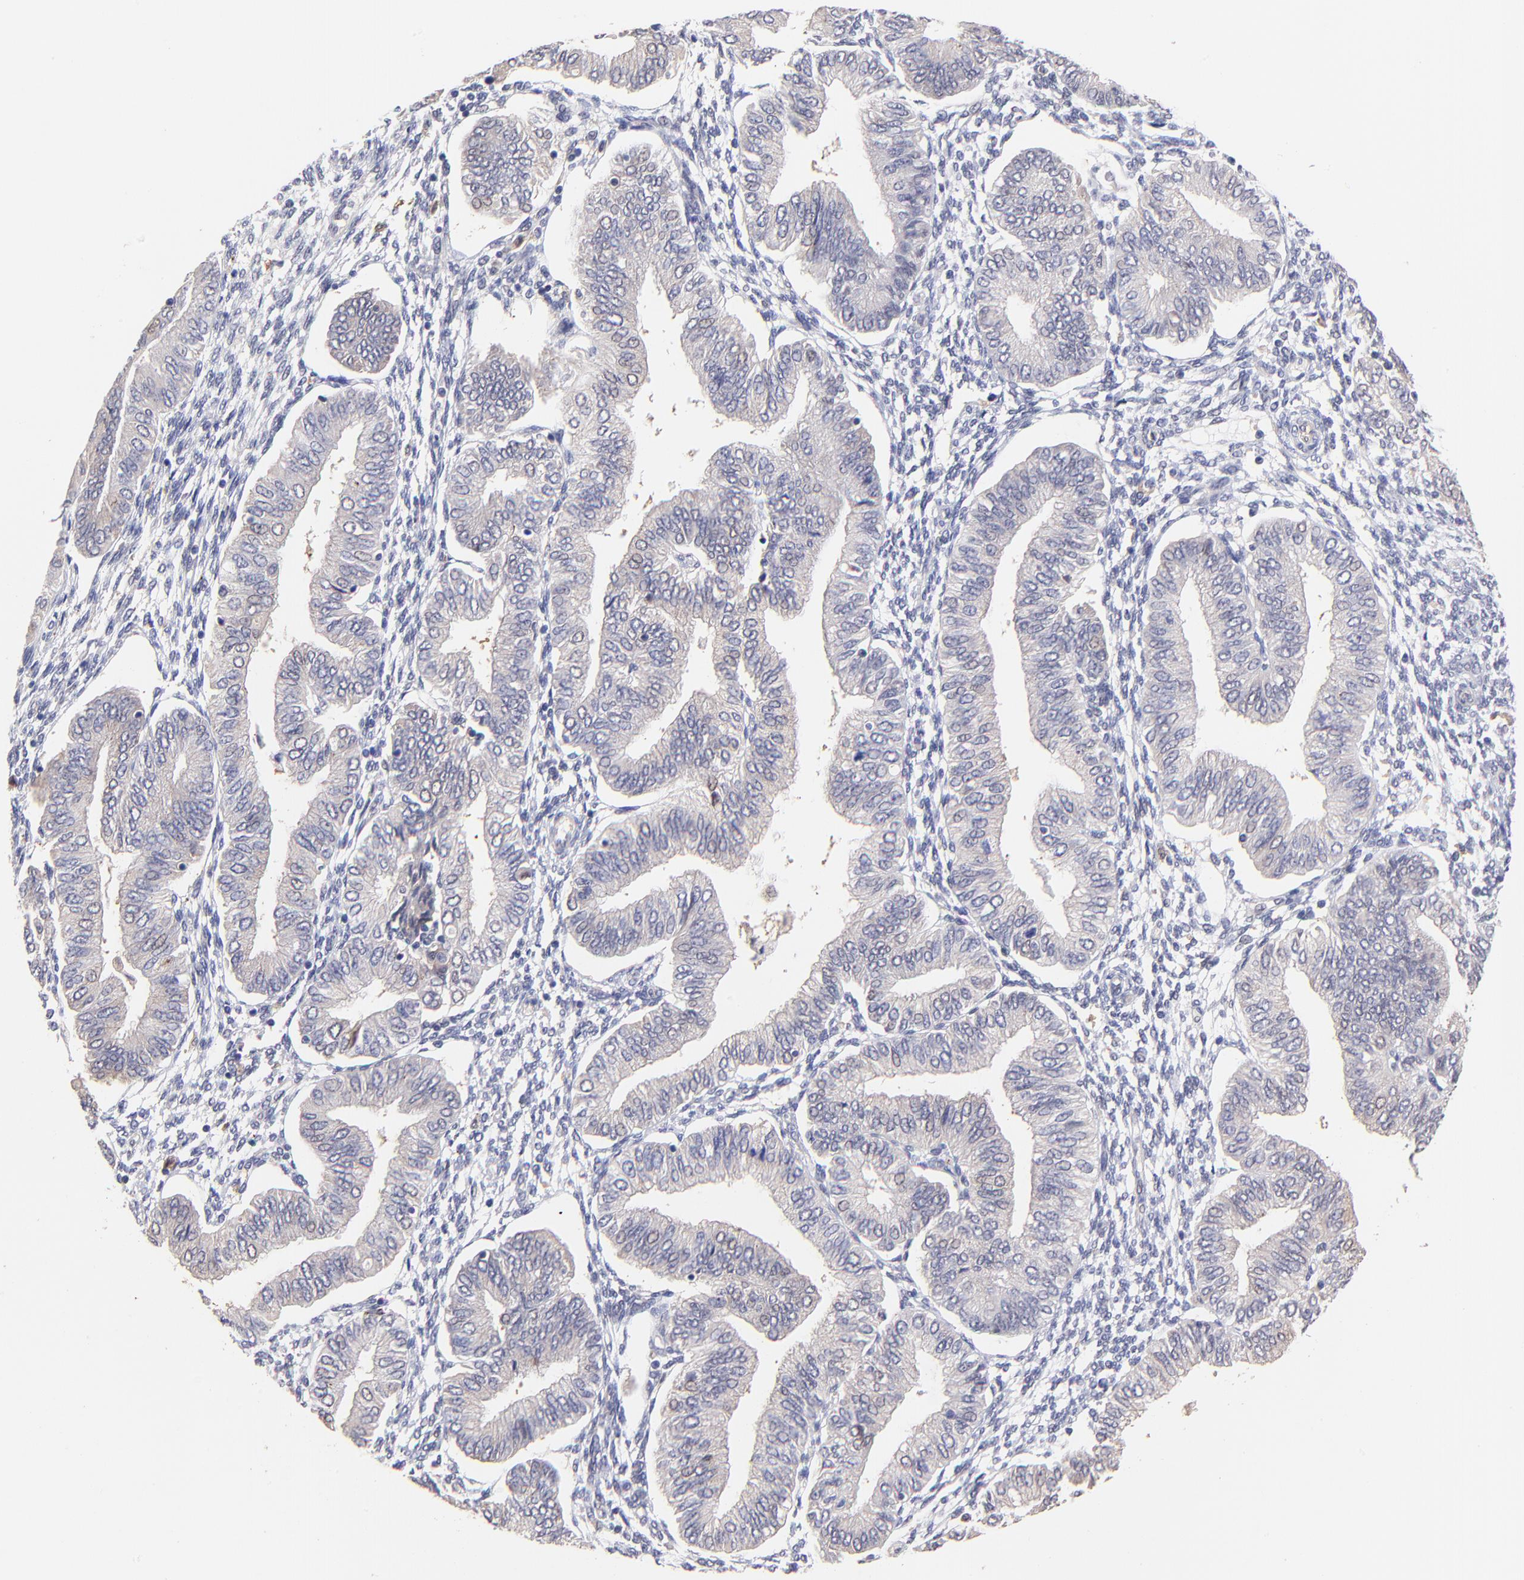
{"staining": {"intensity": "negative", "quantity": "none", "location": "none"}, "tissue": "endometrial cancer", "cell_type": "Tumor cells", "image_type": "cancer", "snomed": [{"axis": "morphology", "description": "Adenocarcinoma, NOS"}, {"axis": "topography", "description": "Endometrium"}], "caption": "This is an immunohistochemistry histopathology image of adenocarcinoma (endometrial). There is no staining in tumor cells.", "gene": "ZNF747", "patient": {"sex": "female", "age": 51}}